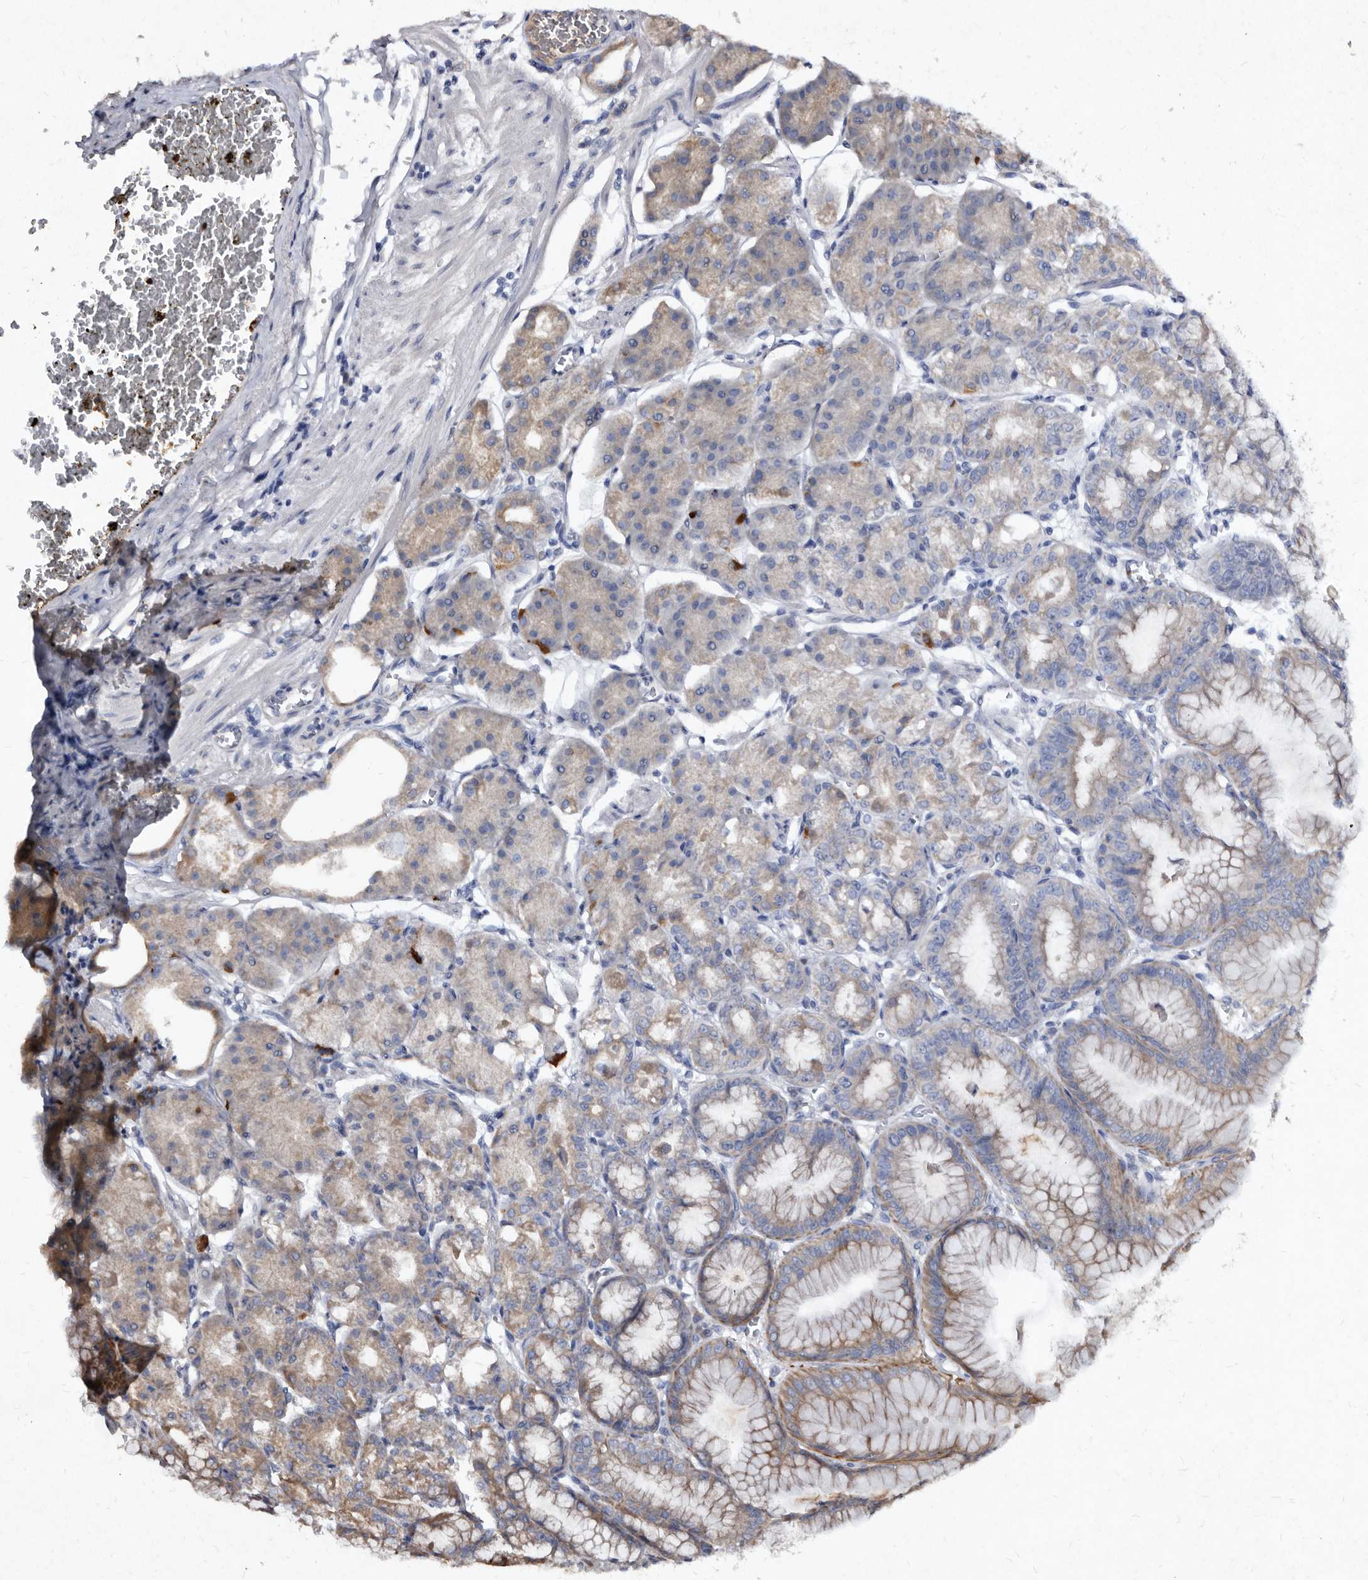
{"staining": {"intensity": "strong", "quantity": "<25%", "location": "cytoplasmic/membranous"}, "tissue": "stomach", "cell_type": "Glandular cells", "image_type": "normal", "snomed": [{"axis": "morphology", "description": "Normal tissue, NOS"}, {"axis": "topography", "description": "Stomach, lower"}], "caption": "Stomach stained with immunohistochemistry (IHC) shows strong cytoplasmic/membranous expression in approximately <25% of glandular cells.", "gene": "YPEL1", "patient": {"sex": "male", "age": 71}}